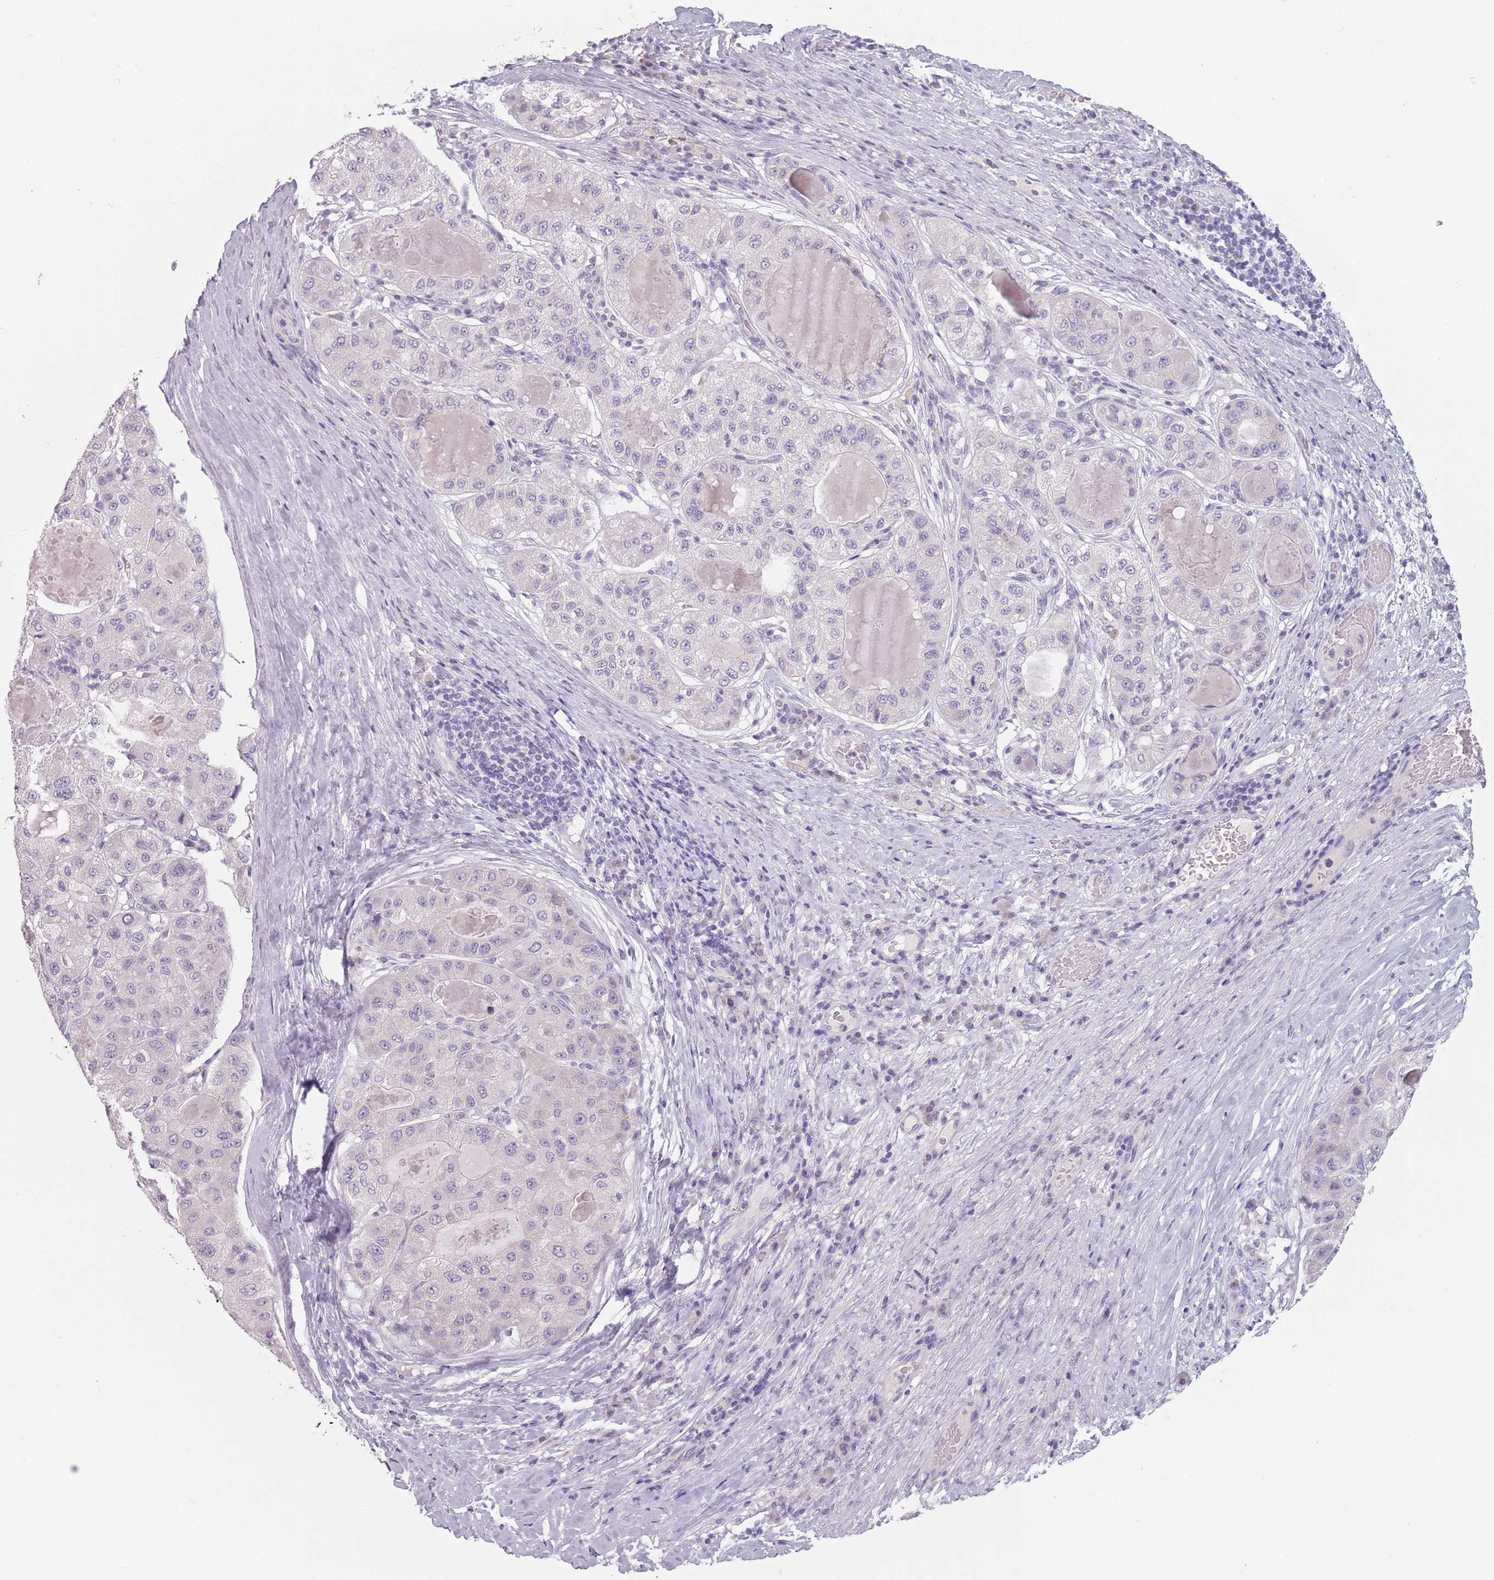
{"staining": {"intensity": "negative", "quantity": "none", "location": "none"}, "tissue": "liver cancer", "cell_type": "Tumor cells", "image_type": "cancer", "snomed": [{"axis": "morphology", "description": "Carcinoma, Hepatocellular, NOS"}, {"axis": "topography", "description": "Liver"}], "caption": "High power microscopy photomicrograph of an immunohistochemistry image of liver hepatocellular carcinoma, revealing no significant expression in tumor cells. (Brightfield microscopy of DAB (3,3'-diaminobenzidine) IHC at high magnification).", "gene": "CEP19", "patient": {"sex": "male", "age": 80}}